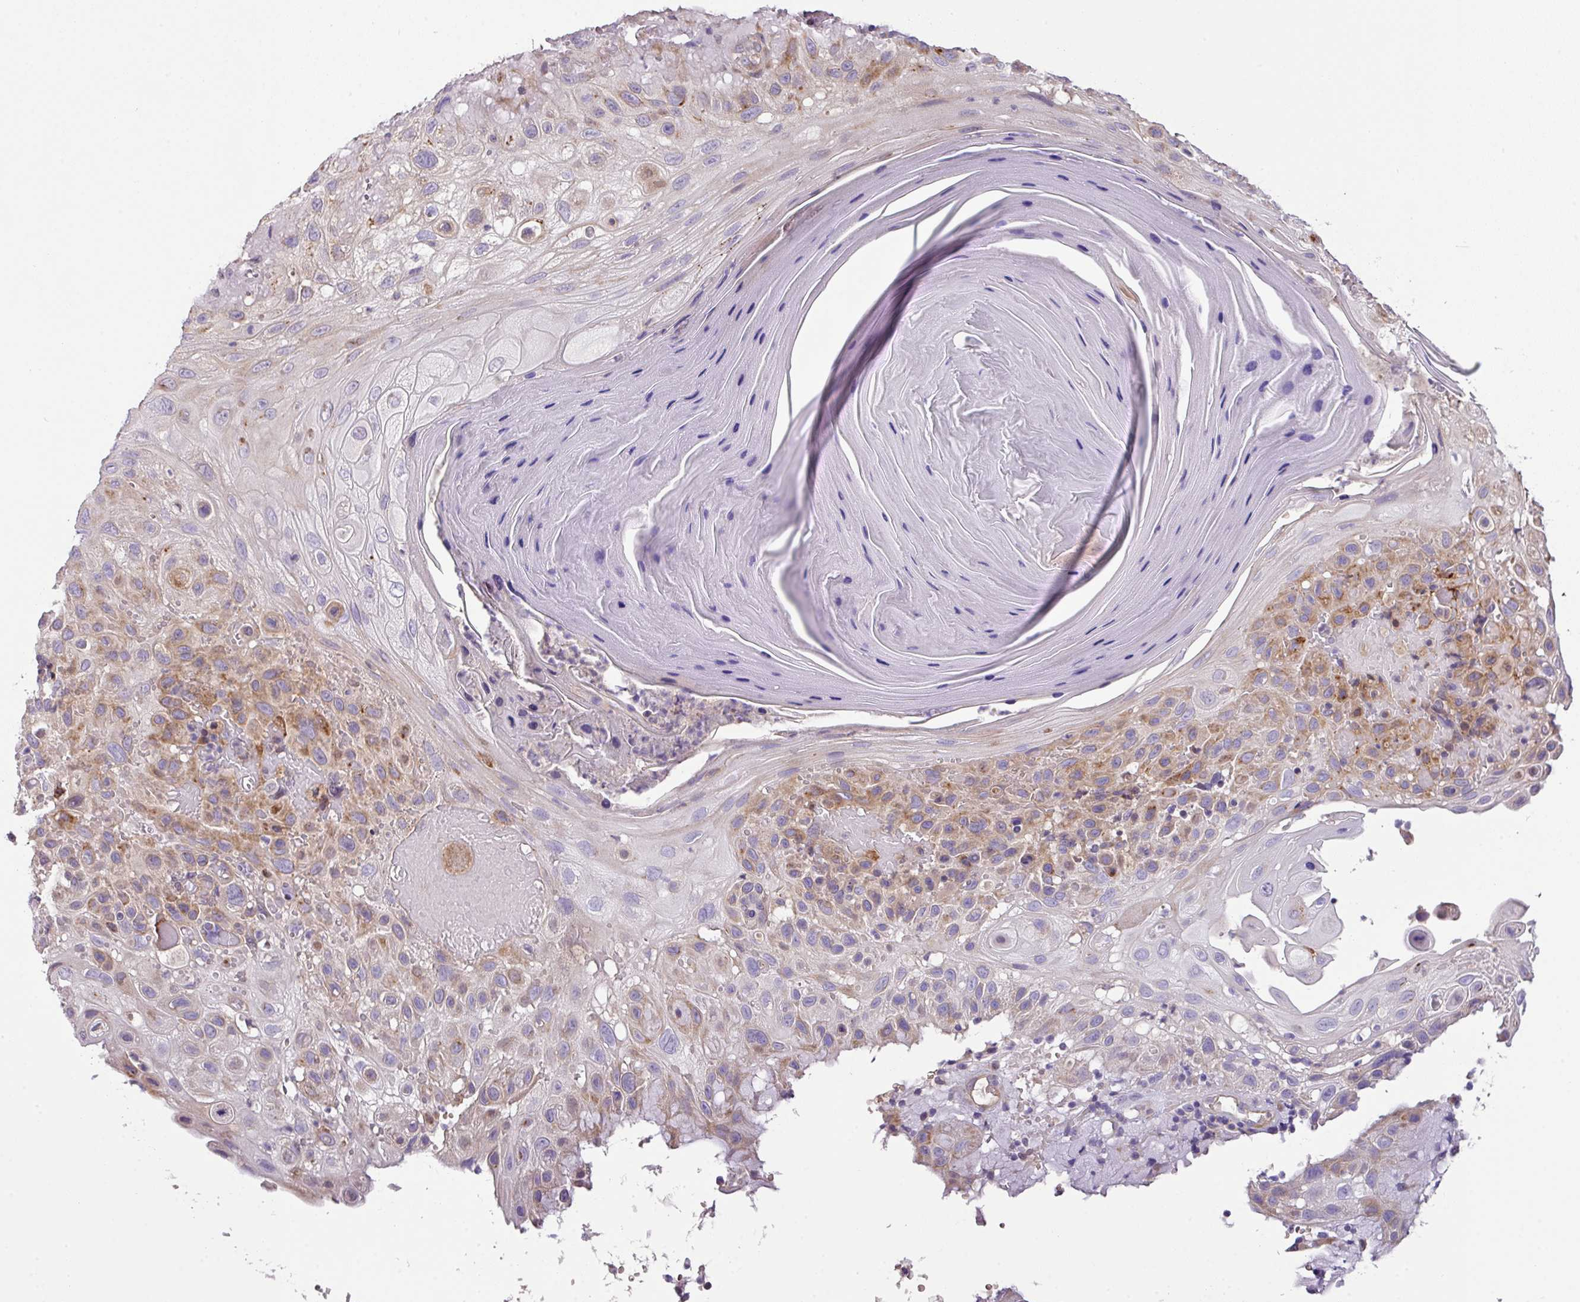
{"staining": {"intensity": "moderate", "quantity": "25%-75%", "location": "cytoplasmic/membranous"}, "tissue": "skin cancer", "cell_type": "Tumor cells", "image_type": "cancer", "snomed": [{"axis": "morphology", "description": "Normal tissue, NOS"}, {"axis": "morphology", "description": "Squamous cell carcinoma, NOS"}, {"axis": "topography", "description": "Skin"}], "caption": "Skin squamous cell carcinoma stained with DAB (3,3'-diaminobenzidine) immunohistochemistry displays medium levels of moderate cytoplasmic/membranous expression in about 25%-75% of tumor cells.", "gene": "PIK3R5", "patient": {"sex": "female", "age": 96}}